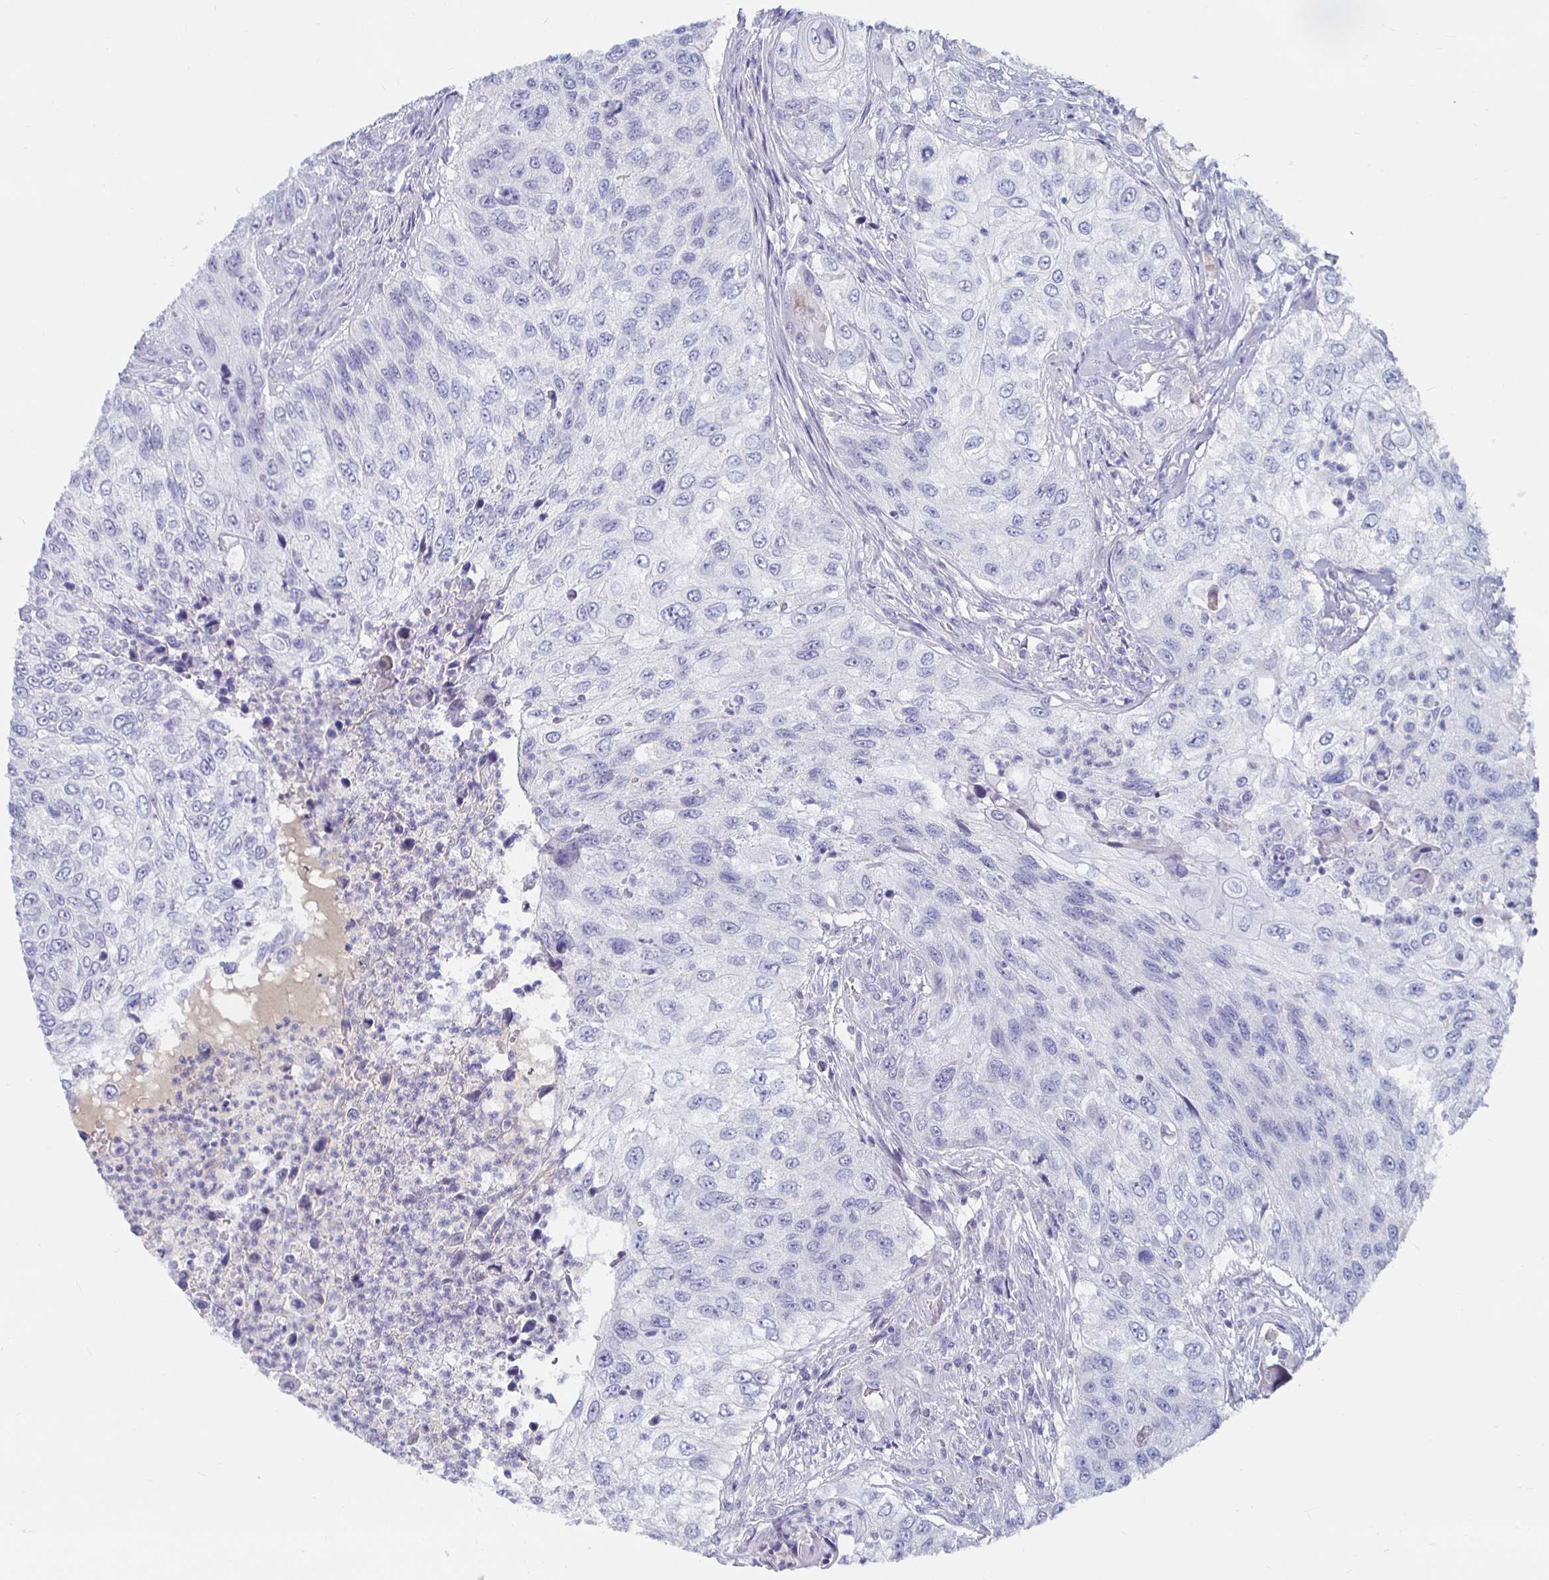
{"staining": {"intensity": "negative", "quantity": "none", "location": "none"}, "tissue": "urothelial cancer", "cell_type": "Tumor cells", "image_type": "cancer", "snomed": [{"axis": "morphology", "description": "Urothelial carcinoma, High grade"}, {"axis": "topography", "description": "Urinary bladder"}], "caption": "Immunohistochemical staining of urothelial cancer demonstrates no significant expression in tumor cells.", "gene": "RNF144B", "patient": {"sex": "female", "age": 60}}